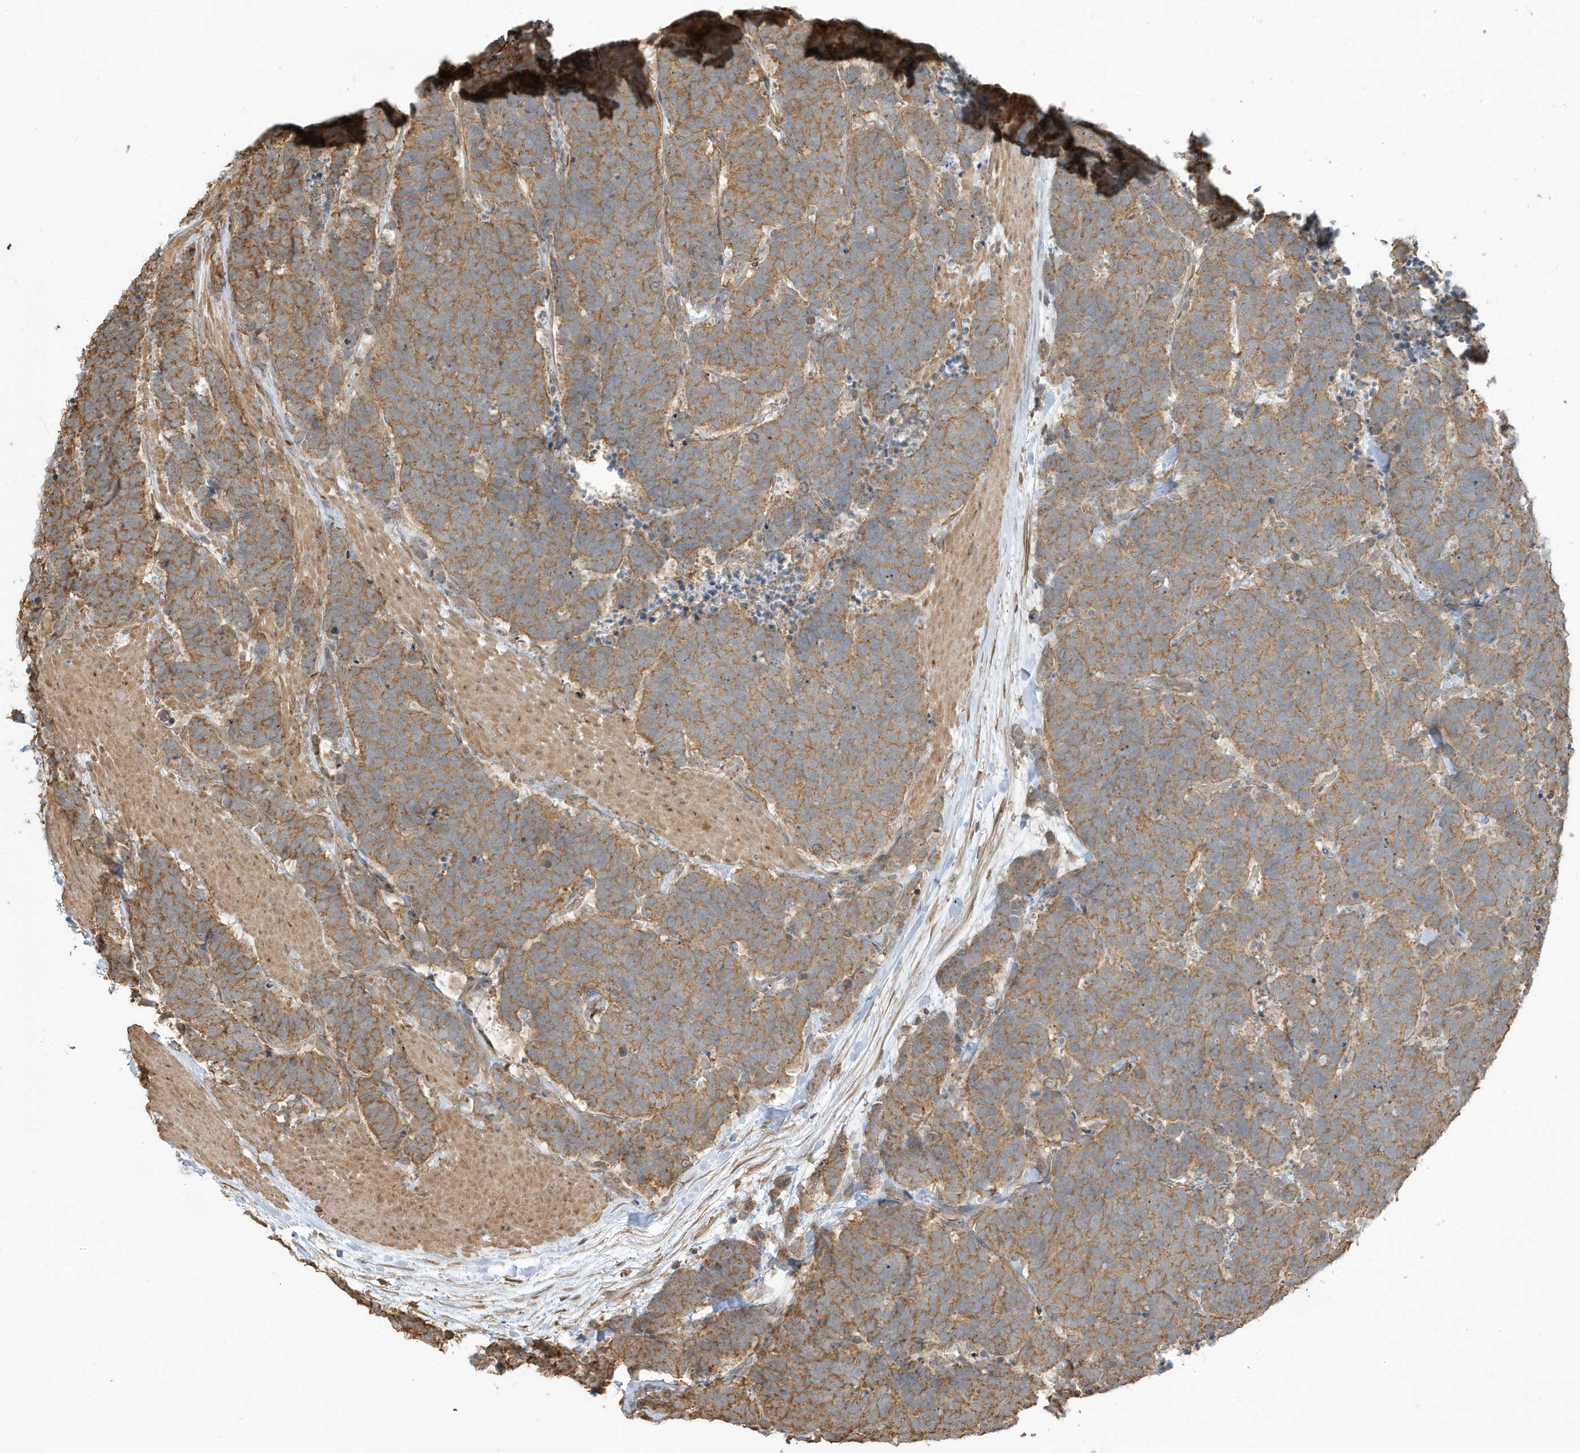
{"staining": {"intensity": "moderate", "quantity": ">75%", "location": "cytoplasmic/membranous"}, "tissue": "carcinoid", "cell_type": "Tumor cells", "image_type": "cancer", "snomed": [{"axis": "morphology", "description": "Carcinoma, NOS"}, {"axis": "morphology", "description": "Carcinoid, malignant, NOS"}, {"axis": "topography", "description": "Urinary bladder"}], "caption": "There is medium levels of moderate cytoplasmic/membranous staining in tumor cells of carcinoma, as demonstrated by immunohistochemical staining (brown color).", "gene": "ZBTB8A", "patient": {"sex": "male", "age": 57}}